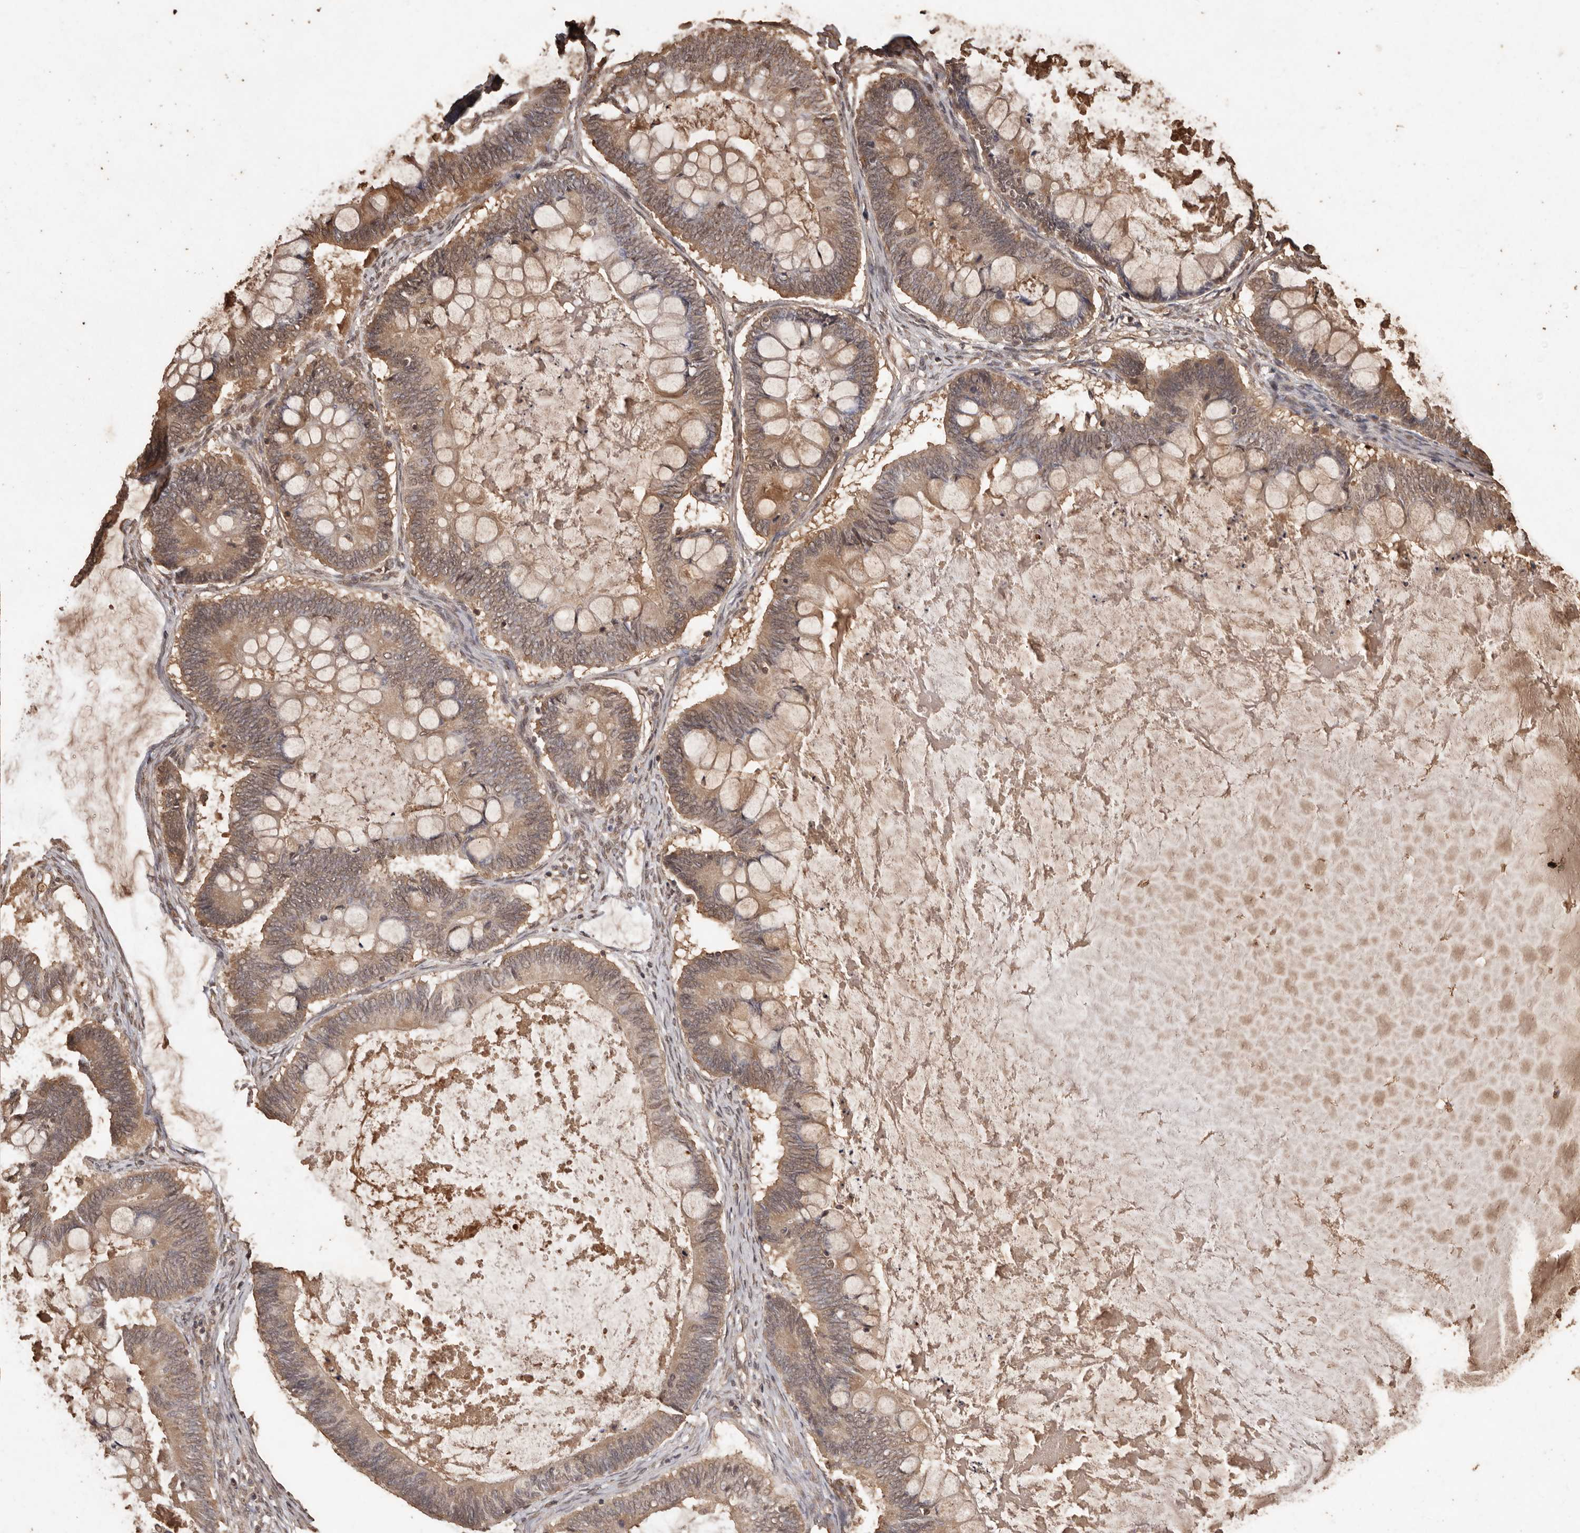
{"staining": {"intensity": "moderate", "quantity": ">75%", "location": "cytoplasmic/membranous"}, "tissue": "ovarian cancer", "cell_type": "Tumor cells", "image_type": "cancer", "snomed": [{"axis": "morphology", "description": "Cystadenocarcinoma, mucinous, NOS"}, {"axis": "topography", "description": "Ovary"}], "caption": "Protein staining of ovarian cancer tissue shows moderate cytoplasmic/membranous expression in about >75% of tumor cells. The protein is shown in brown color, while the nuclei are stained blue.", "gene": "PKDCC", "patient": {"sex": "female", "age": 61}}